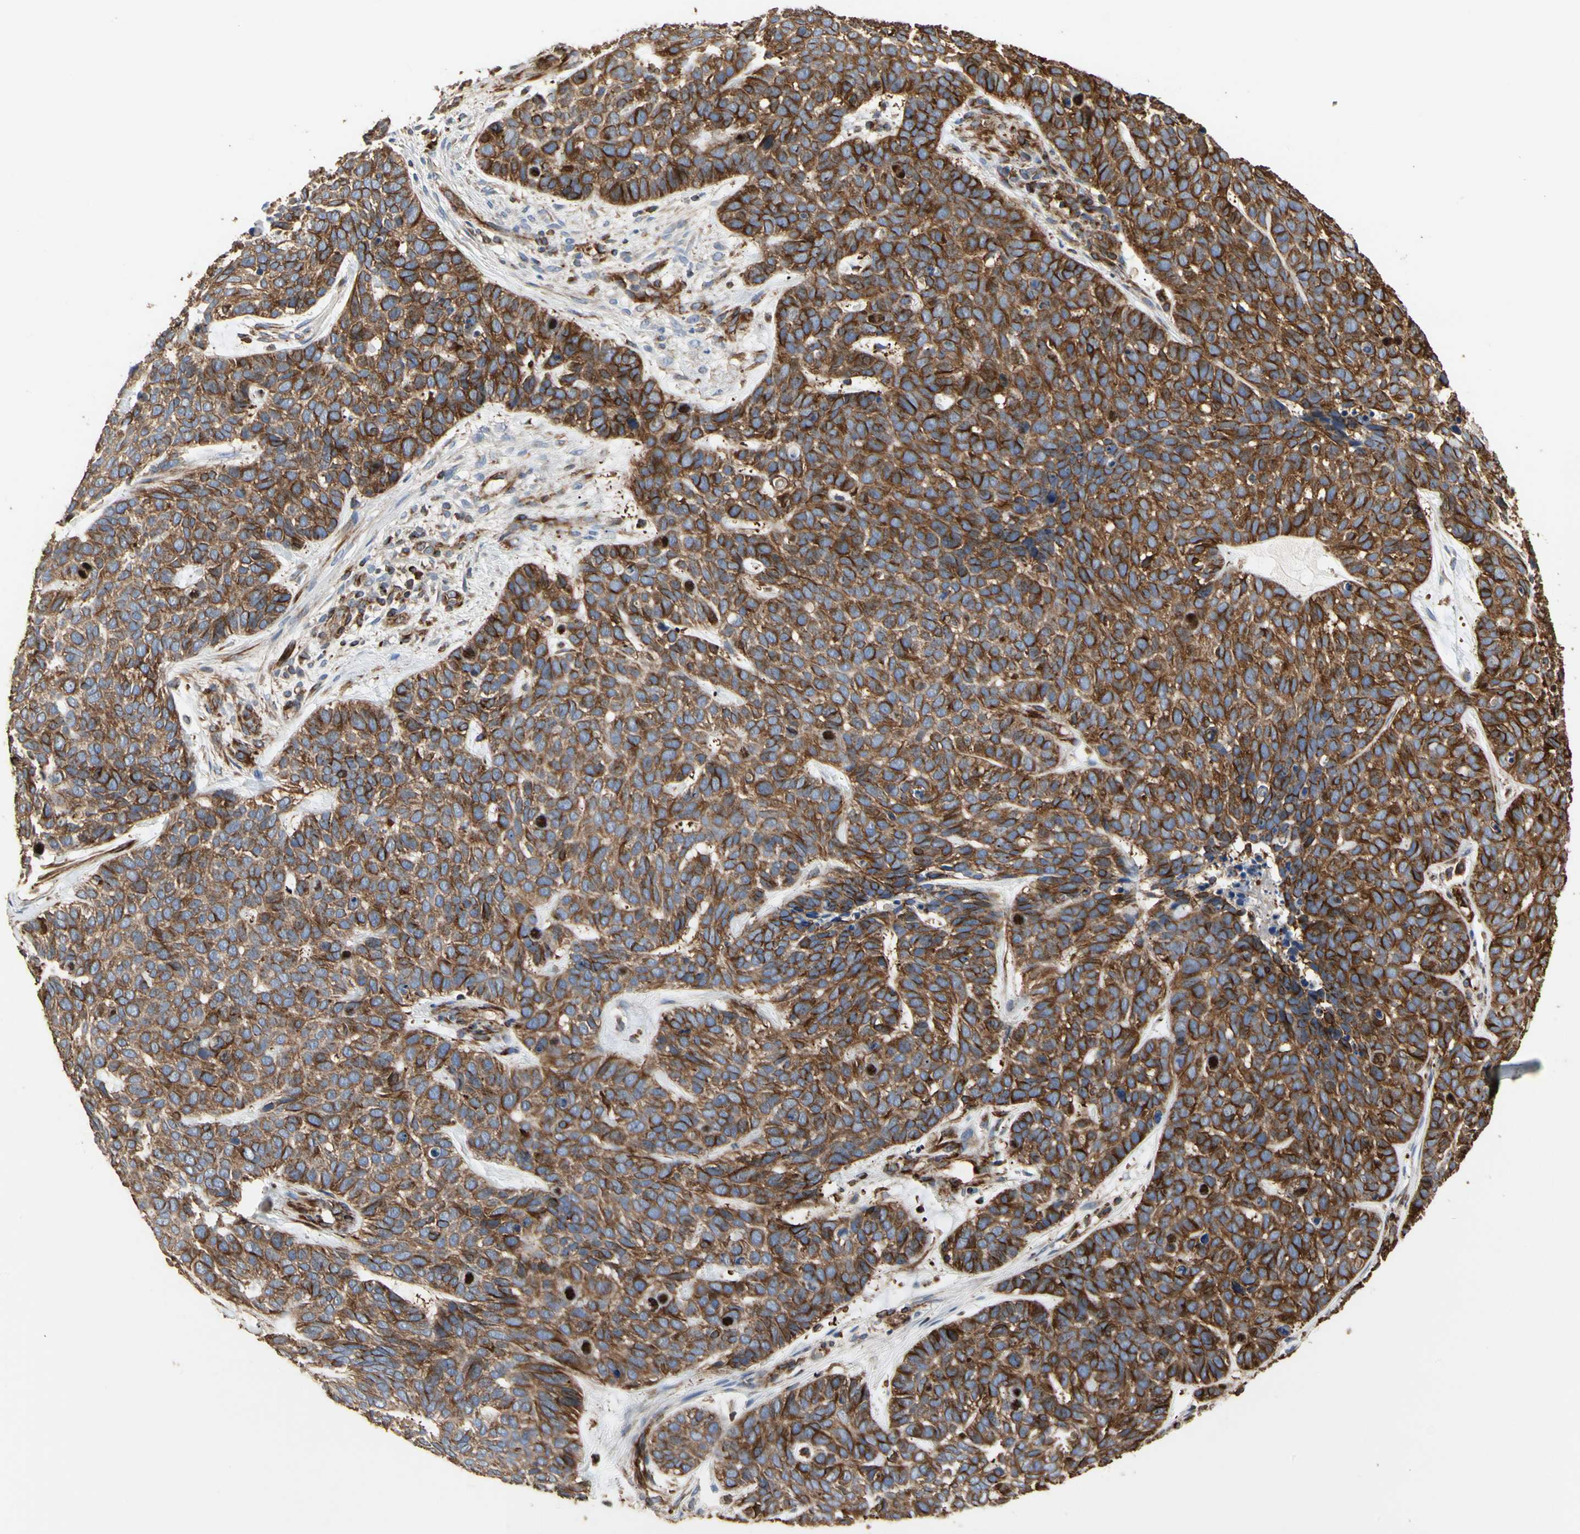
{"staining": {"intensity": "moderate", "quantity": ">75%", "location": "cytoplasmic/membranous"}, "tissue": "skin cancer", "cell_type": "Tumor cells", "image_type": "cancer", "snomed": [{"axis": "morphology", "description": "Basal cell carcinoma"}, {"axis": "topography", "description": "Skin"}], "caption": "IHC histopathology image of neoplastic tissue: human skin cancer (basal cell carcinoma) stained using immunohistochemistry (IHC) displays medium levels of moderate protein expression localized specifically in the cytoplasmic/membranous of tumor cells, appearing as a cytoplasmic/membranous brown color.", "gene": "TUBA1A", "patient": {"sex": "male", "age": 87}}